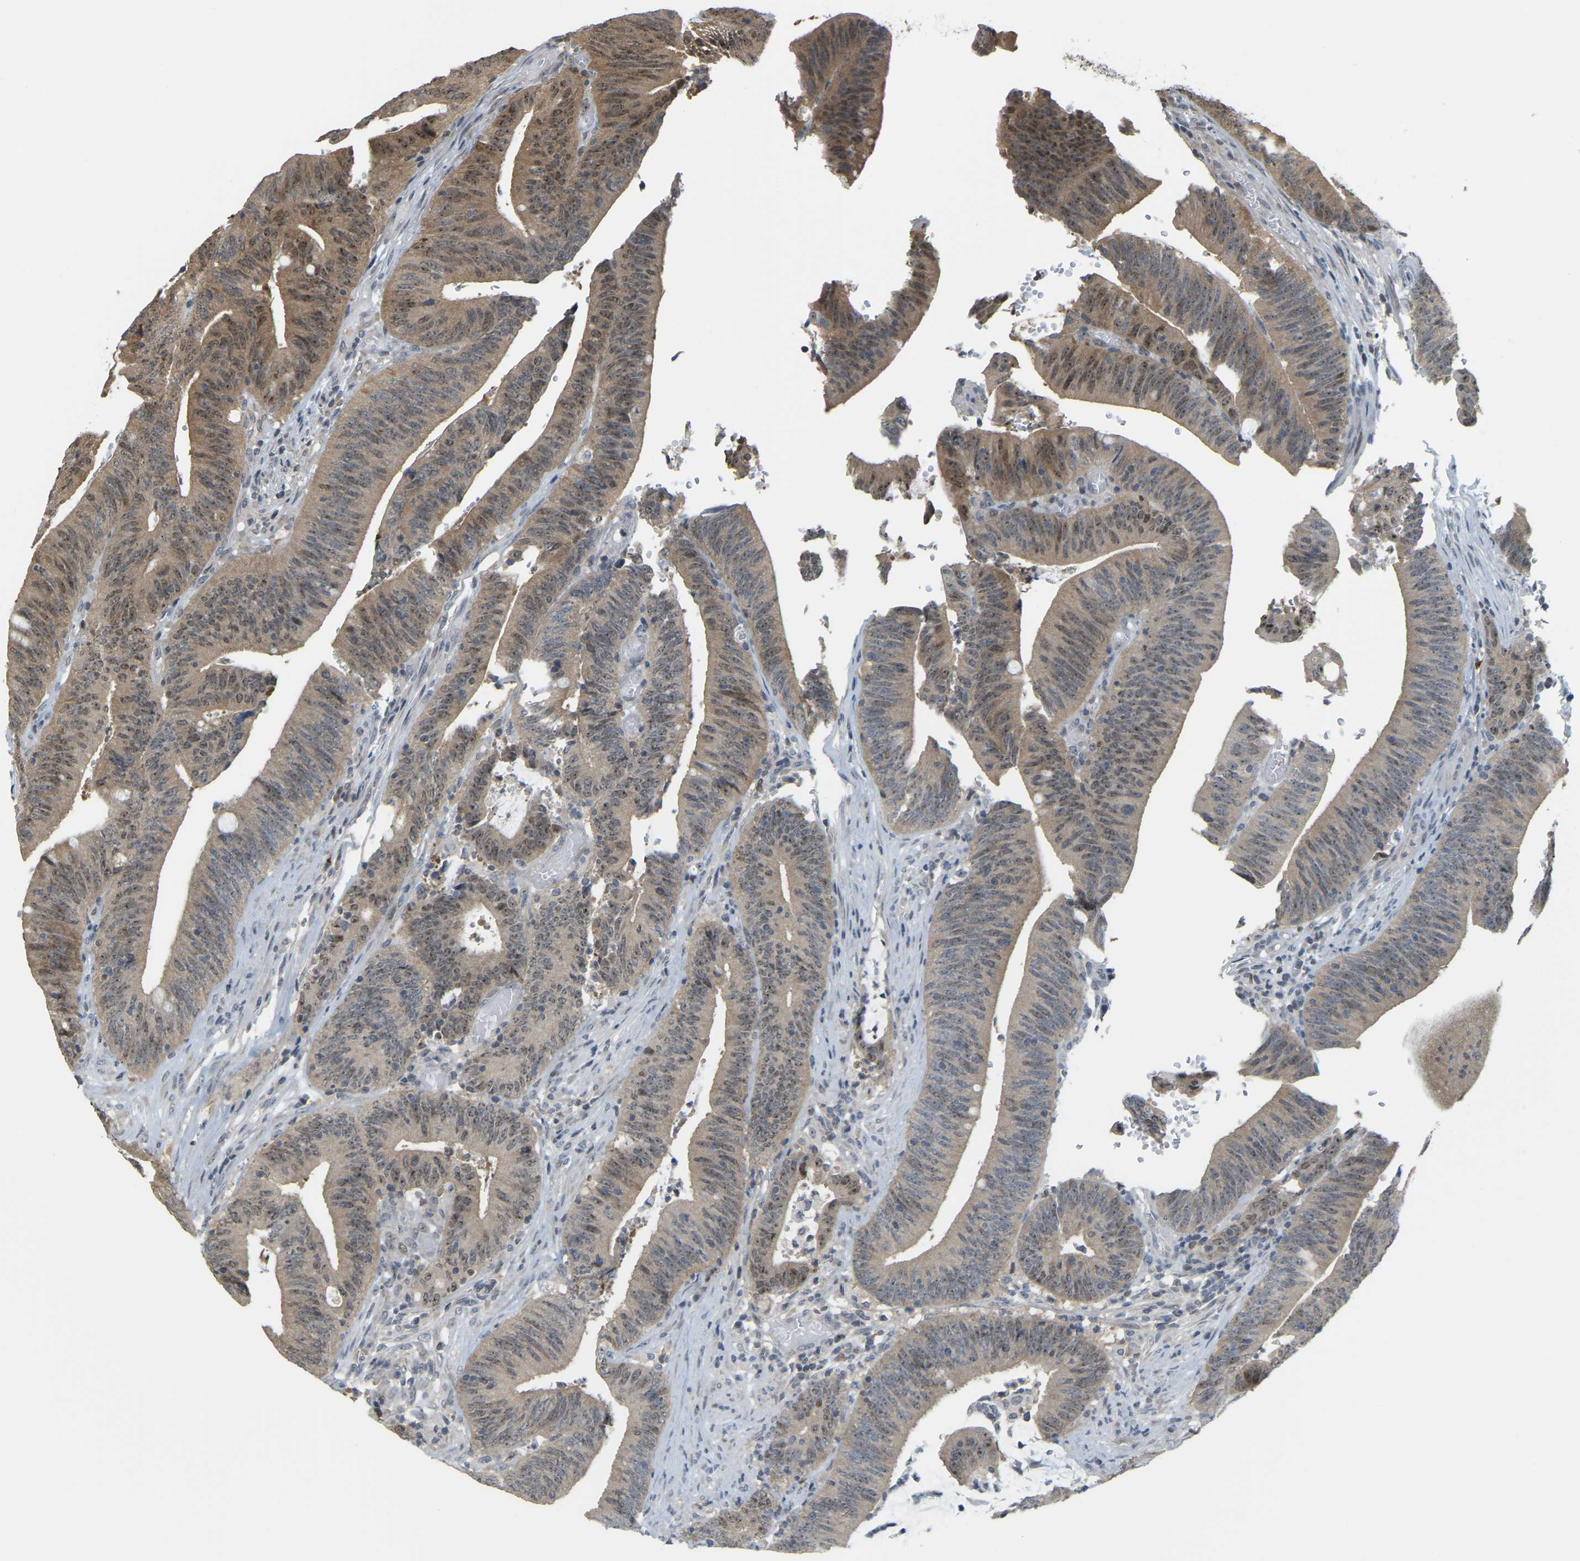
{"staining": {"intensity": "moderate", "quantity": "25%-75%", "location": "cytoplasmic/membranous,nuclear"}, "tissue": "colorectal cancer", "cell_type": "Tumor cells", "image_type": "cancer", "snomed": [{"axis": "morphology", "description": "Normal tissue, NOS"}, {"axis": "morphology", "description": "Adenocarcinoma, NOS"}, {"axis": "topography", "description": "Rectum"}], "caption": "Colorectal cancer stained with a brown dye demonstrates moderate cytoplasmic/membranous and nuclear positive staining in about 25%-75% of tumor cells.", "gene": "BRF2", "patient": {"sex": "female", "age": 66}}